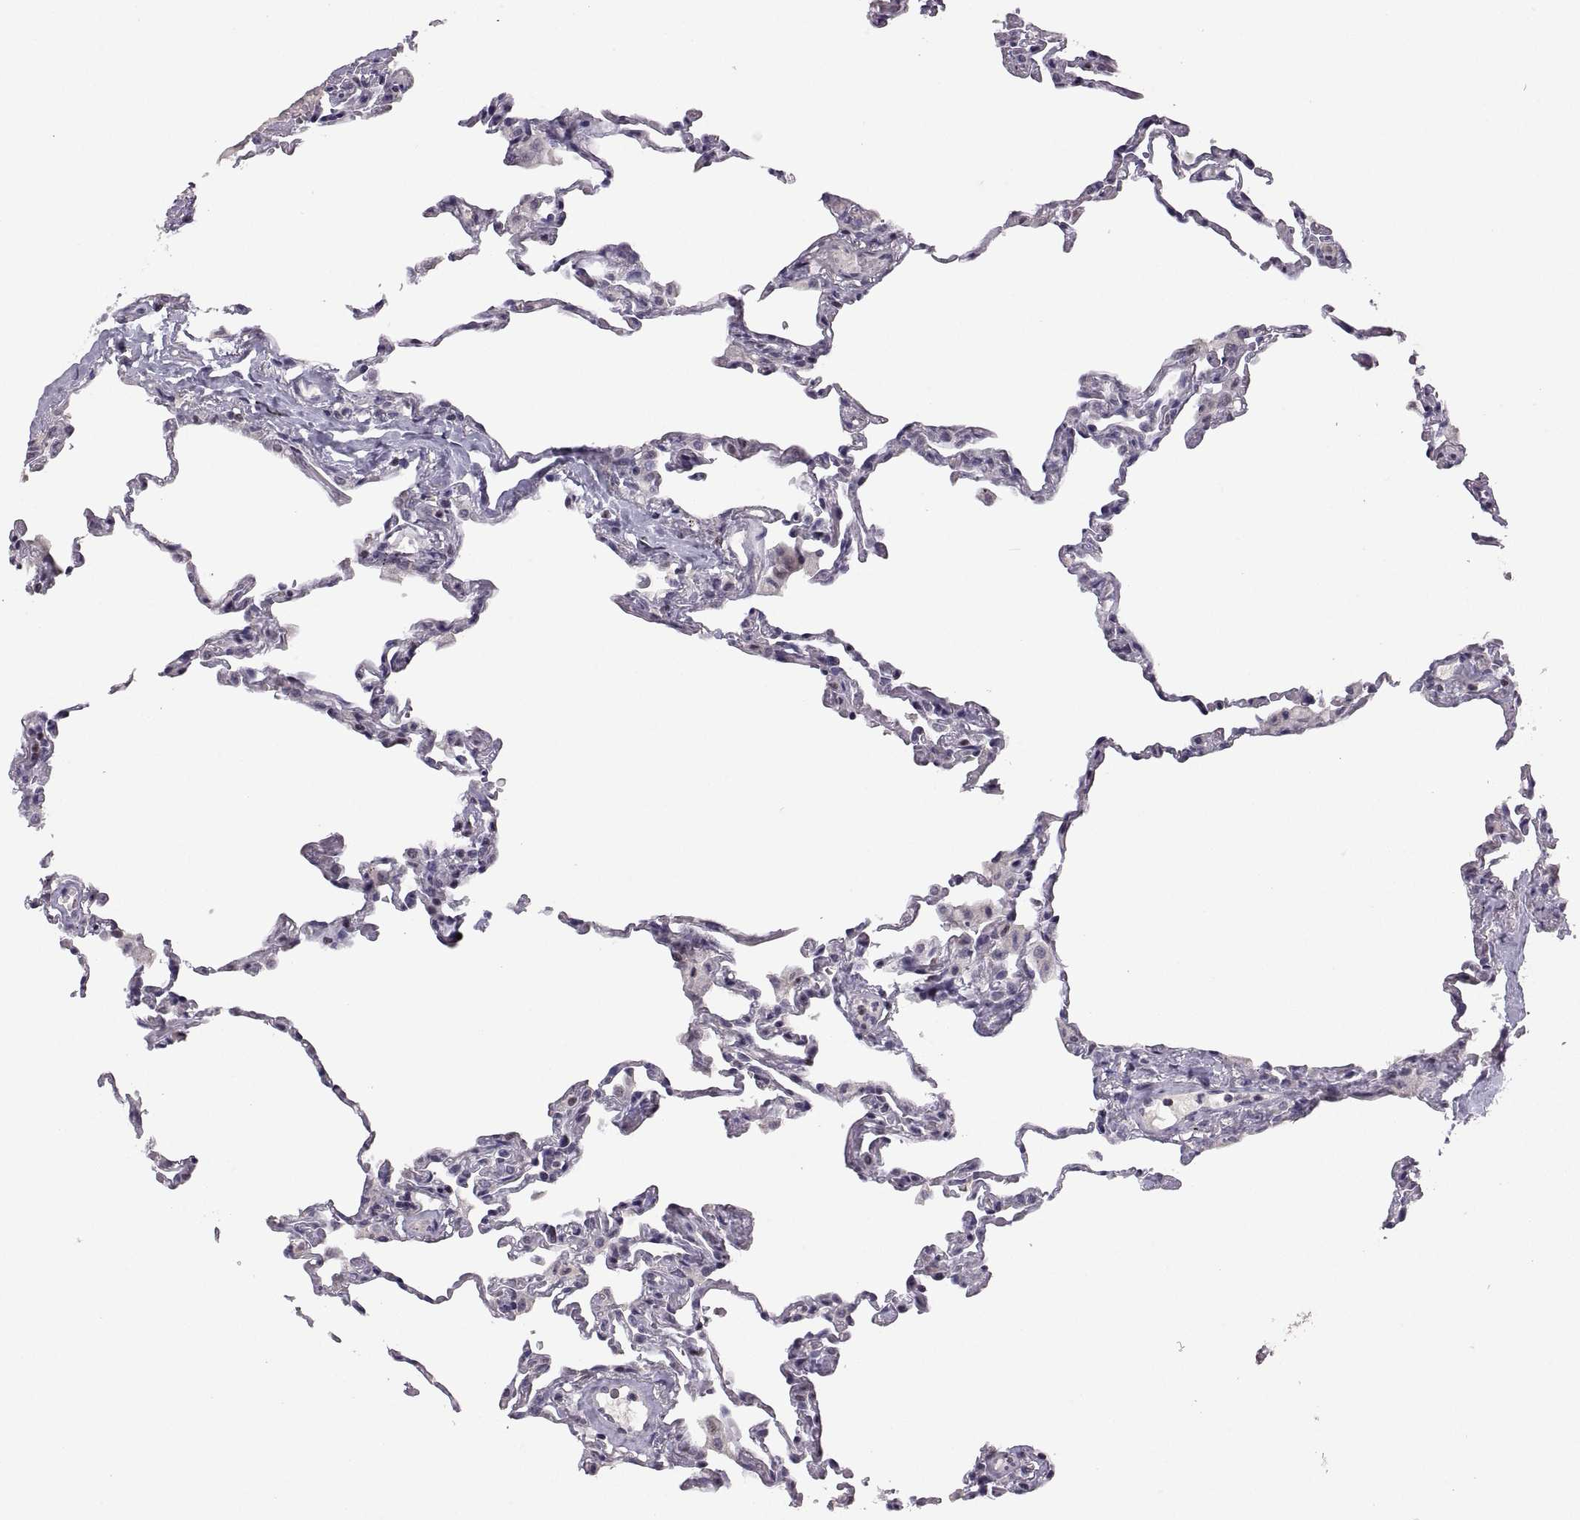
{"staining": {"intensity": "negative", "quantity": "none", "location": "none"}, "tissue": "lung", "cell_type": "Alveolar cells", "image_type": "normal", "snomed": [{"axis": "morphology", "description": "Normal tissue, NOS"}, {"axis": "topography", "description": "Lung"}], "caption": "Alveolar cells show no significant positivity in benign lung. The staining is performed using DAB (3,3'-diaminobenzidine) brown chromogen with nuclei counter-stained in using hematoxylin.", "gene": "NEK2", "patient": {"sex": "female", "age": 57}}